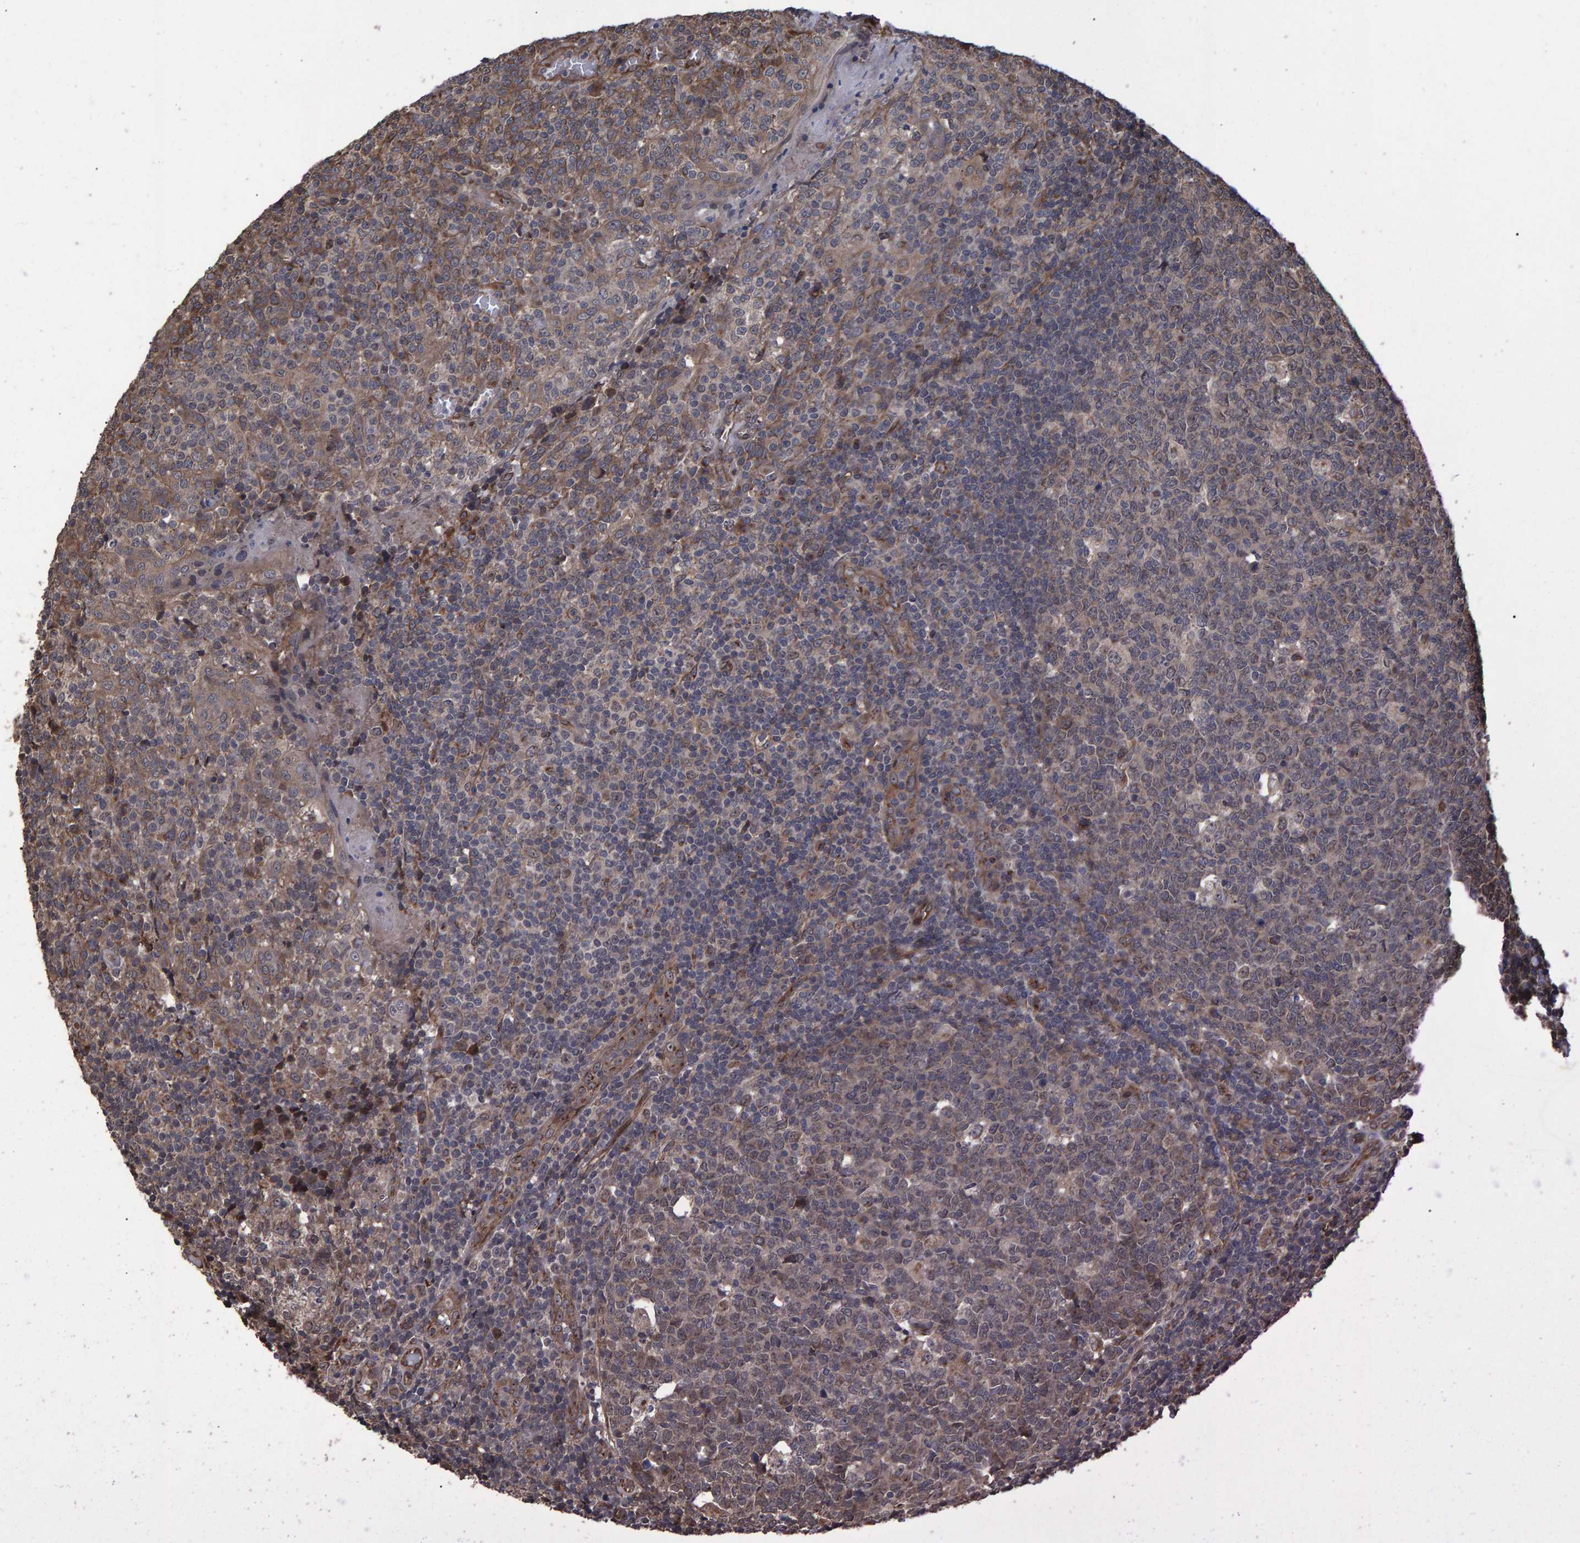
{"staining": {"intensity": "weak", "quantity": "25%-75%", "location": "cytoplasmic/membranous,nuclear"}, "tissue": "tonsil", "cell_type": "Germinal center cells", "image_type": "normal", "snomed": [{"axis": "morphology", "description": "Normal tissue, NOS"}, {"axis": "topography", "description": "Tonsil"}], "caption": "Immunohistochemistry (IHC) micrograph of normal tonsil: human tonsil stained using immunohistochemistry shows low levels of weak protein expression localized specifically in the cytoplasmic/membranous,nuclear of germinal center cells, appearing as a cytoplasmic/membranous,nuclear brown color.", "gene": "TRIM68", "patient": {"sex": "female", "age": 19}}